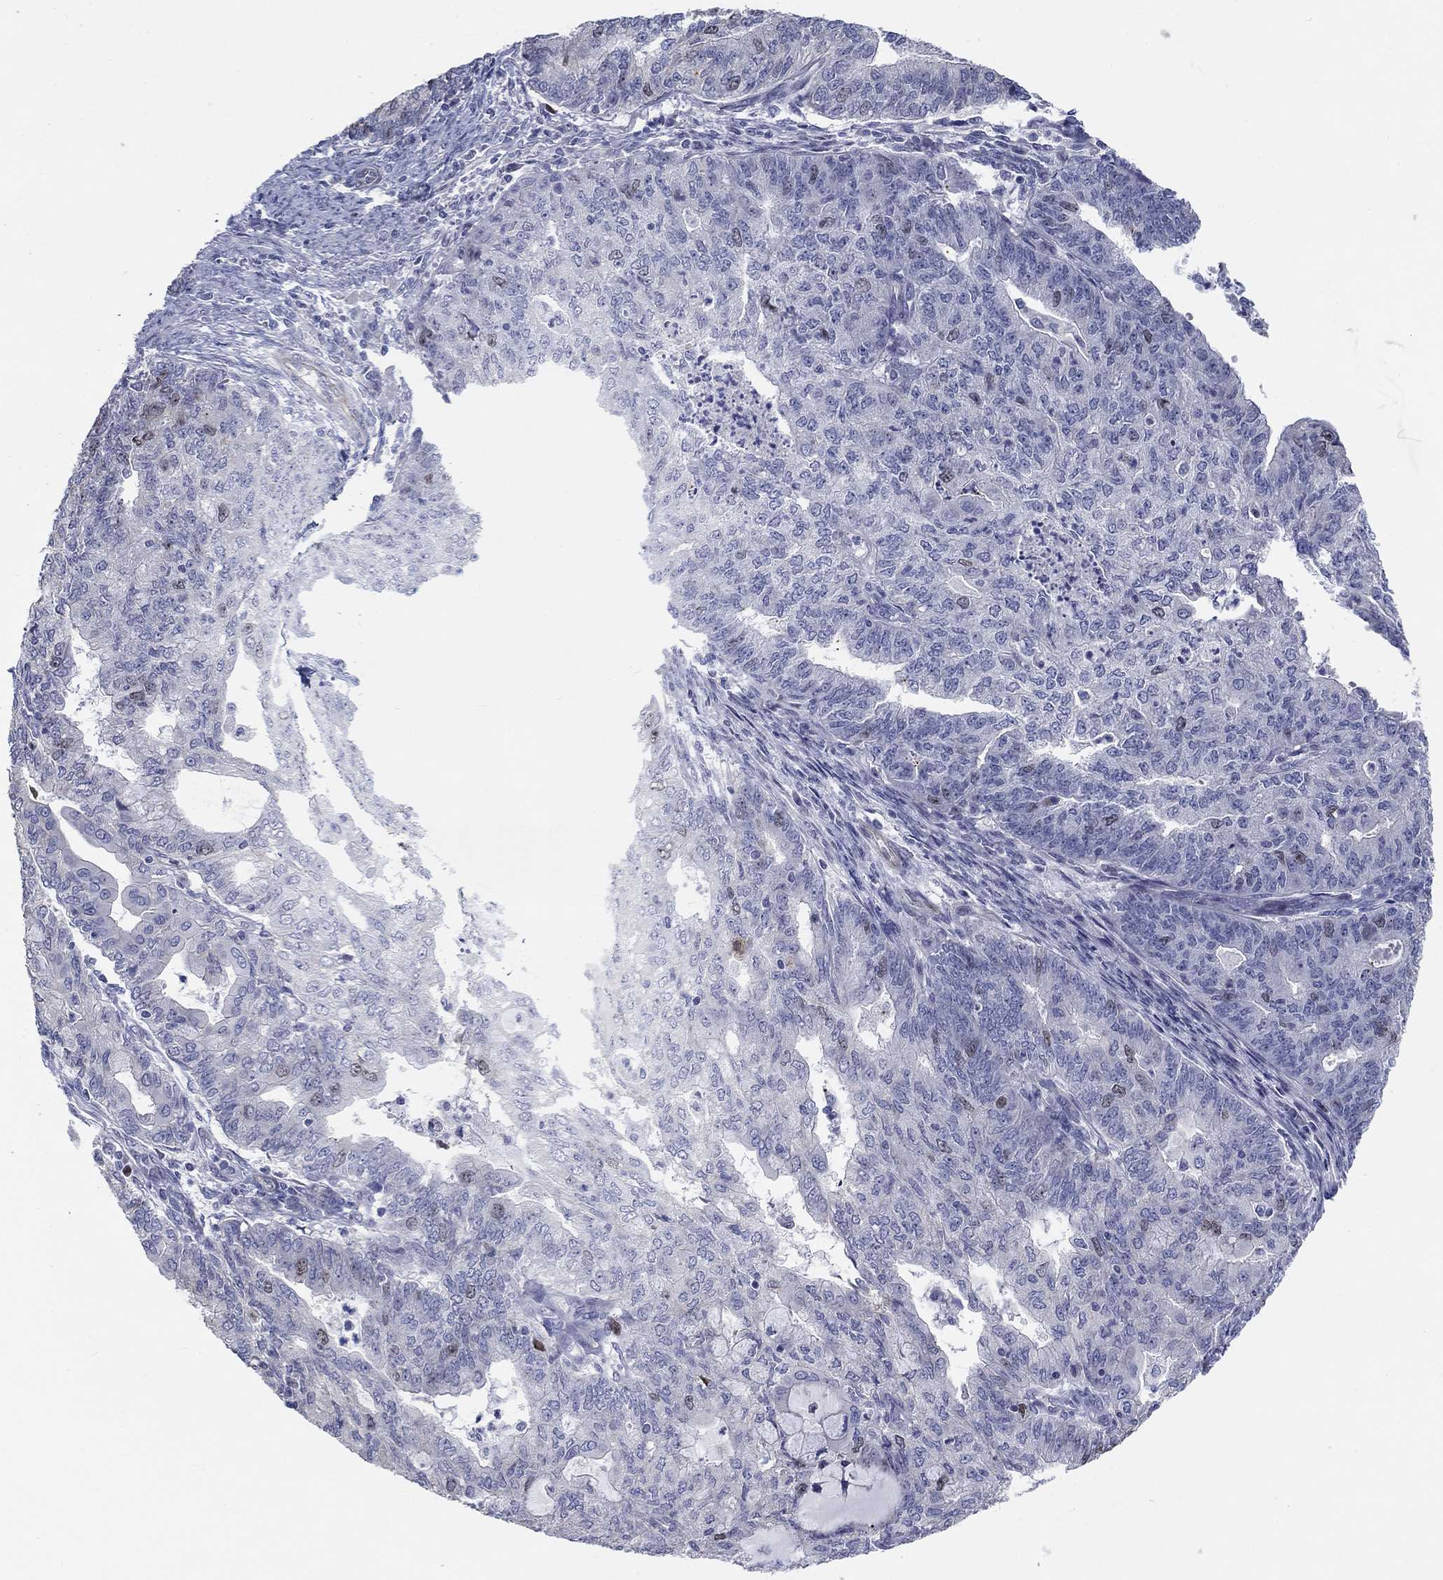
{"staining": {"intensity": "weak", "quantity": "<25%", "location": "nuclear"}, "tissue": "endometrial cancer", "cell_type": "Tumor cells", "image_type": "cancer", "snomed": [{"axis": "morphology", "description": "Adenocarcinoma, NOS"}, {"axis": "topography", "description": "Endometrium"}], "caption": "The immunohistochemistry image has no significant staining in tumor cells of adenocarcinoma (endometrial) tissue.", "gene": "PRC1", "patient": {"sex": "female", "age": 82}}